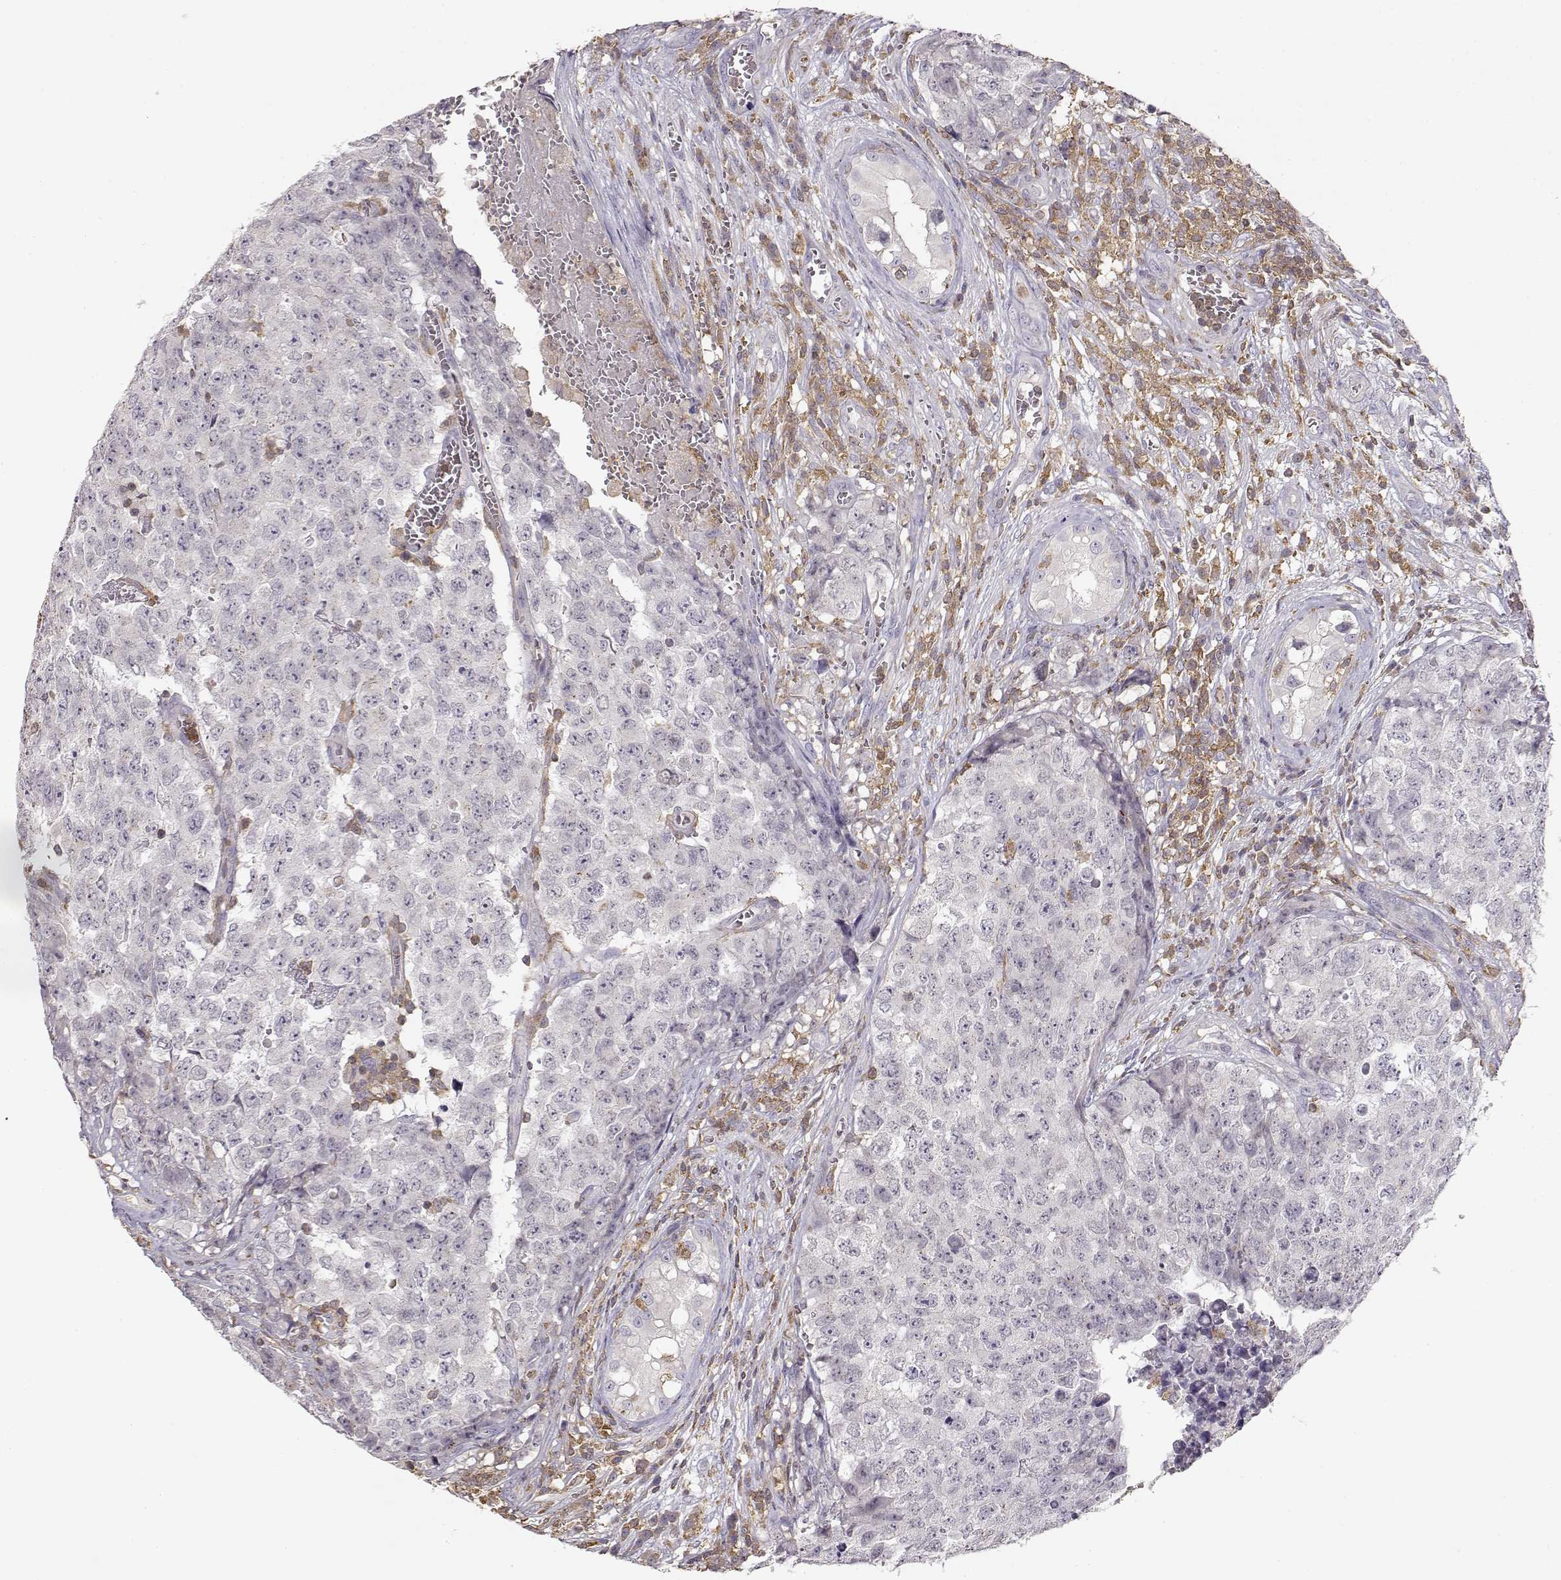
{"staining": {"intensity": "negative", "quantity": "none", "location": "none"}, "tissue": "testis cancer", "cell_type": "Tumor cells", "image_type": "cancer", "snomed": [{"axis": "morphology", "description": "Carcinoma, Embryonal, NOS"}, {"axis": "topography", "description": "Testis"}], "caption": "This photomicrograph is of testis cancer (embryonal carcinoma) stained with immunohistochemistry (IHC) to label a protein in brown with the nuclei are counter-stained blue. There is no staining in tumor cells.", "gene": "VAV1", "patient": {"sex": "male", "age": 23}}